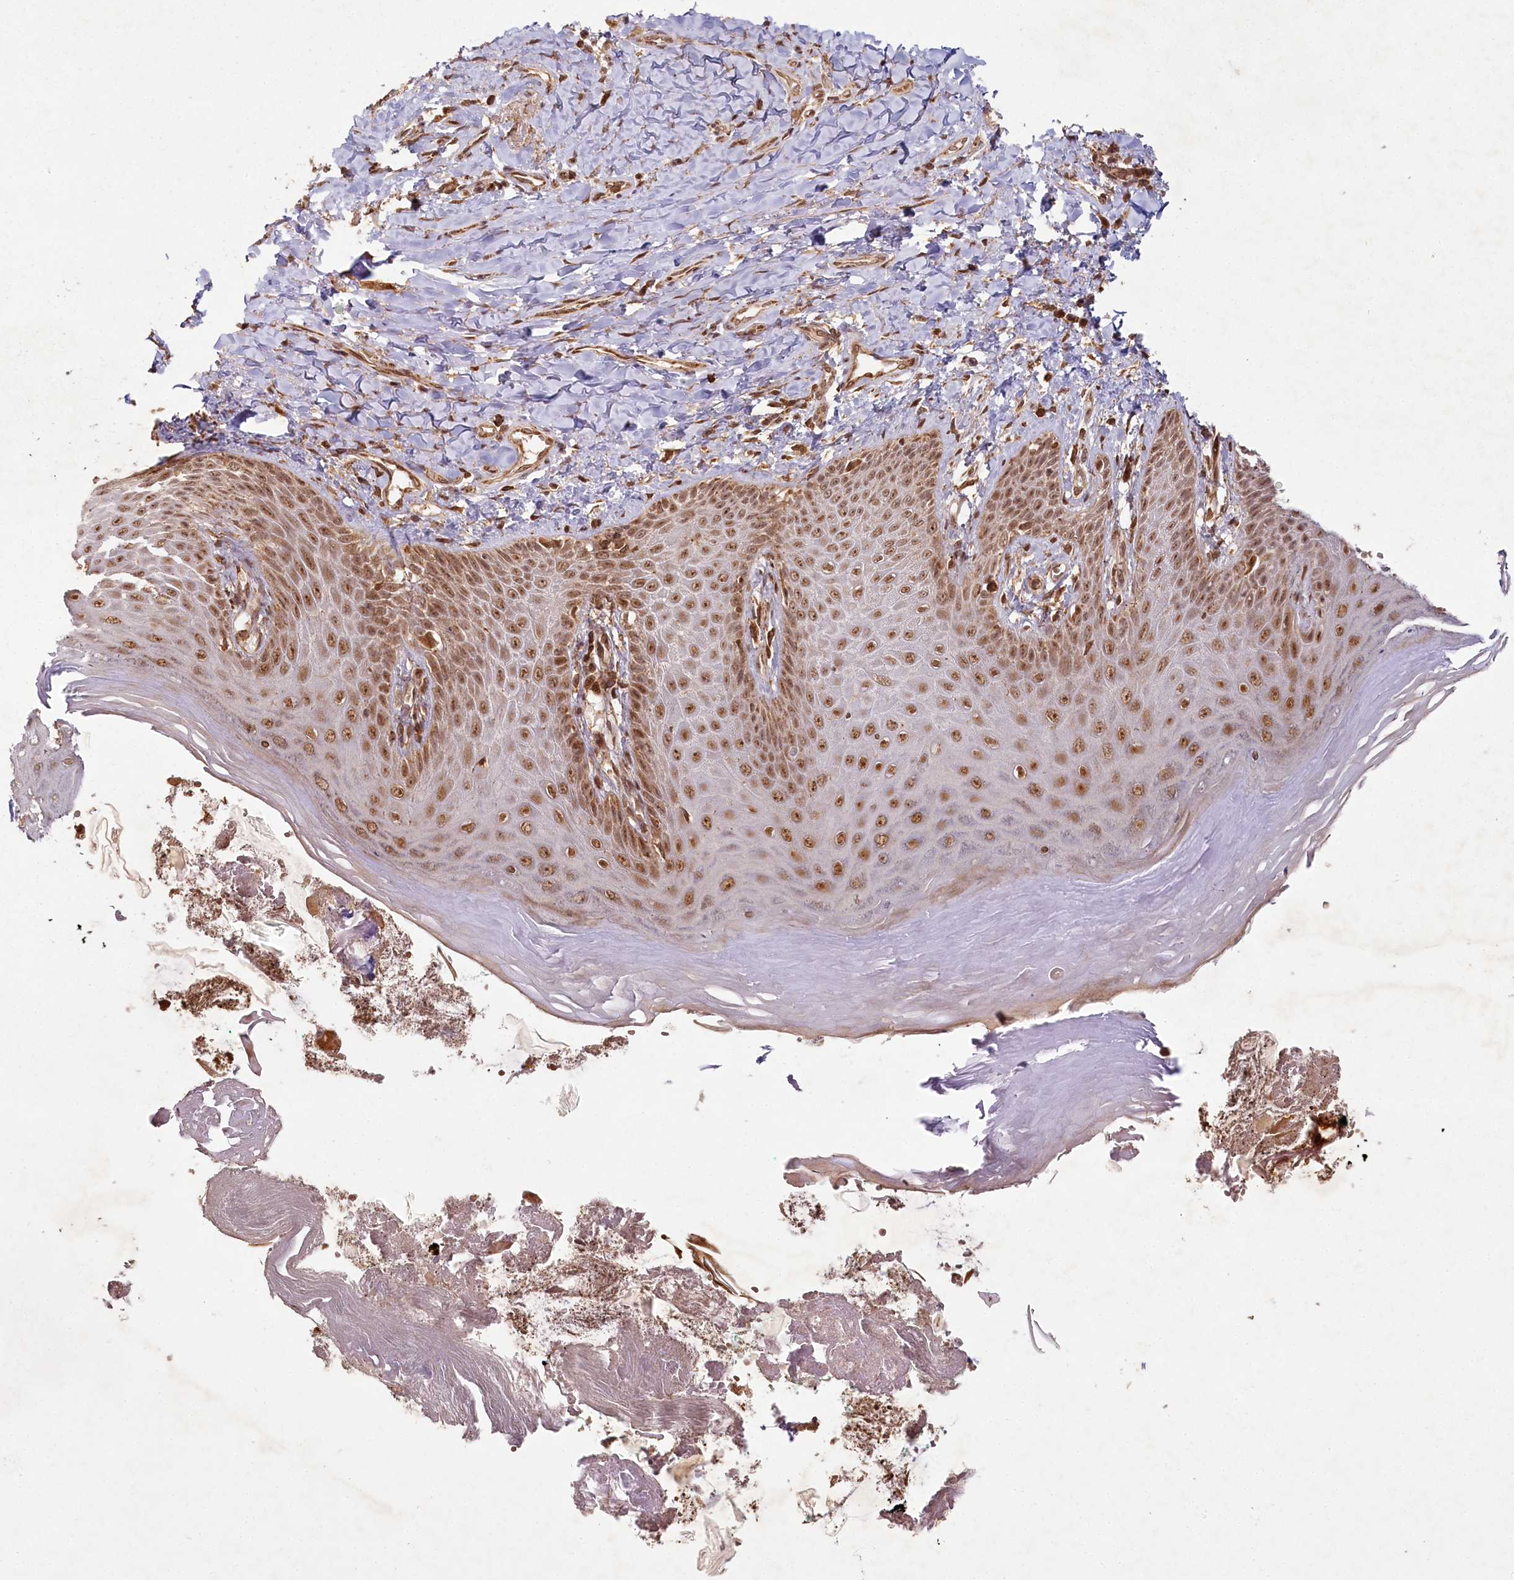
{"staining": {"intensity": "strong", "quantity": ">75%", "location": "nuclear"}, "tissue": "skin", "cell_type": "Epidermal cells", "image_type": "normal", "snomed": [{"axis": "morphology", "description": "Normal tissue, NOS"}, {"axis": "topography", "description": "Anal"}], "caption": "A high-resolution histopathology image shows immunohistochemistry (IHC) staining of unremarkable skin, which demonstrates strong nuclear staining in about >75% of epidermal cells.", "gene": "MICU1", "patient": {"sex": "male", "age": 78}}